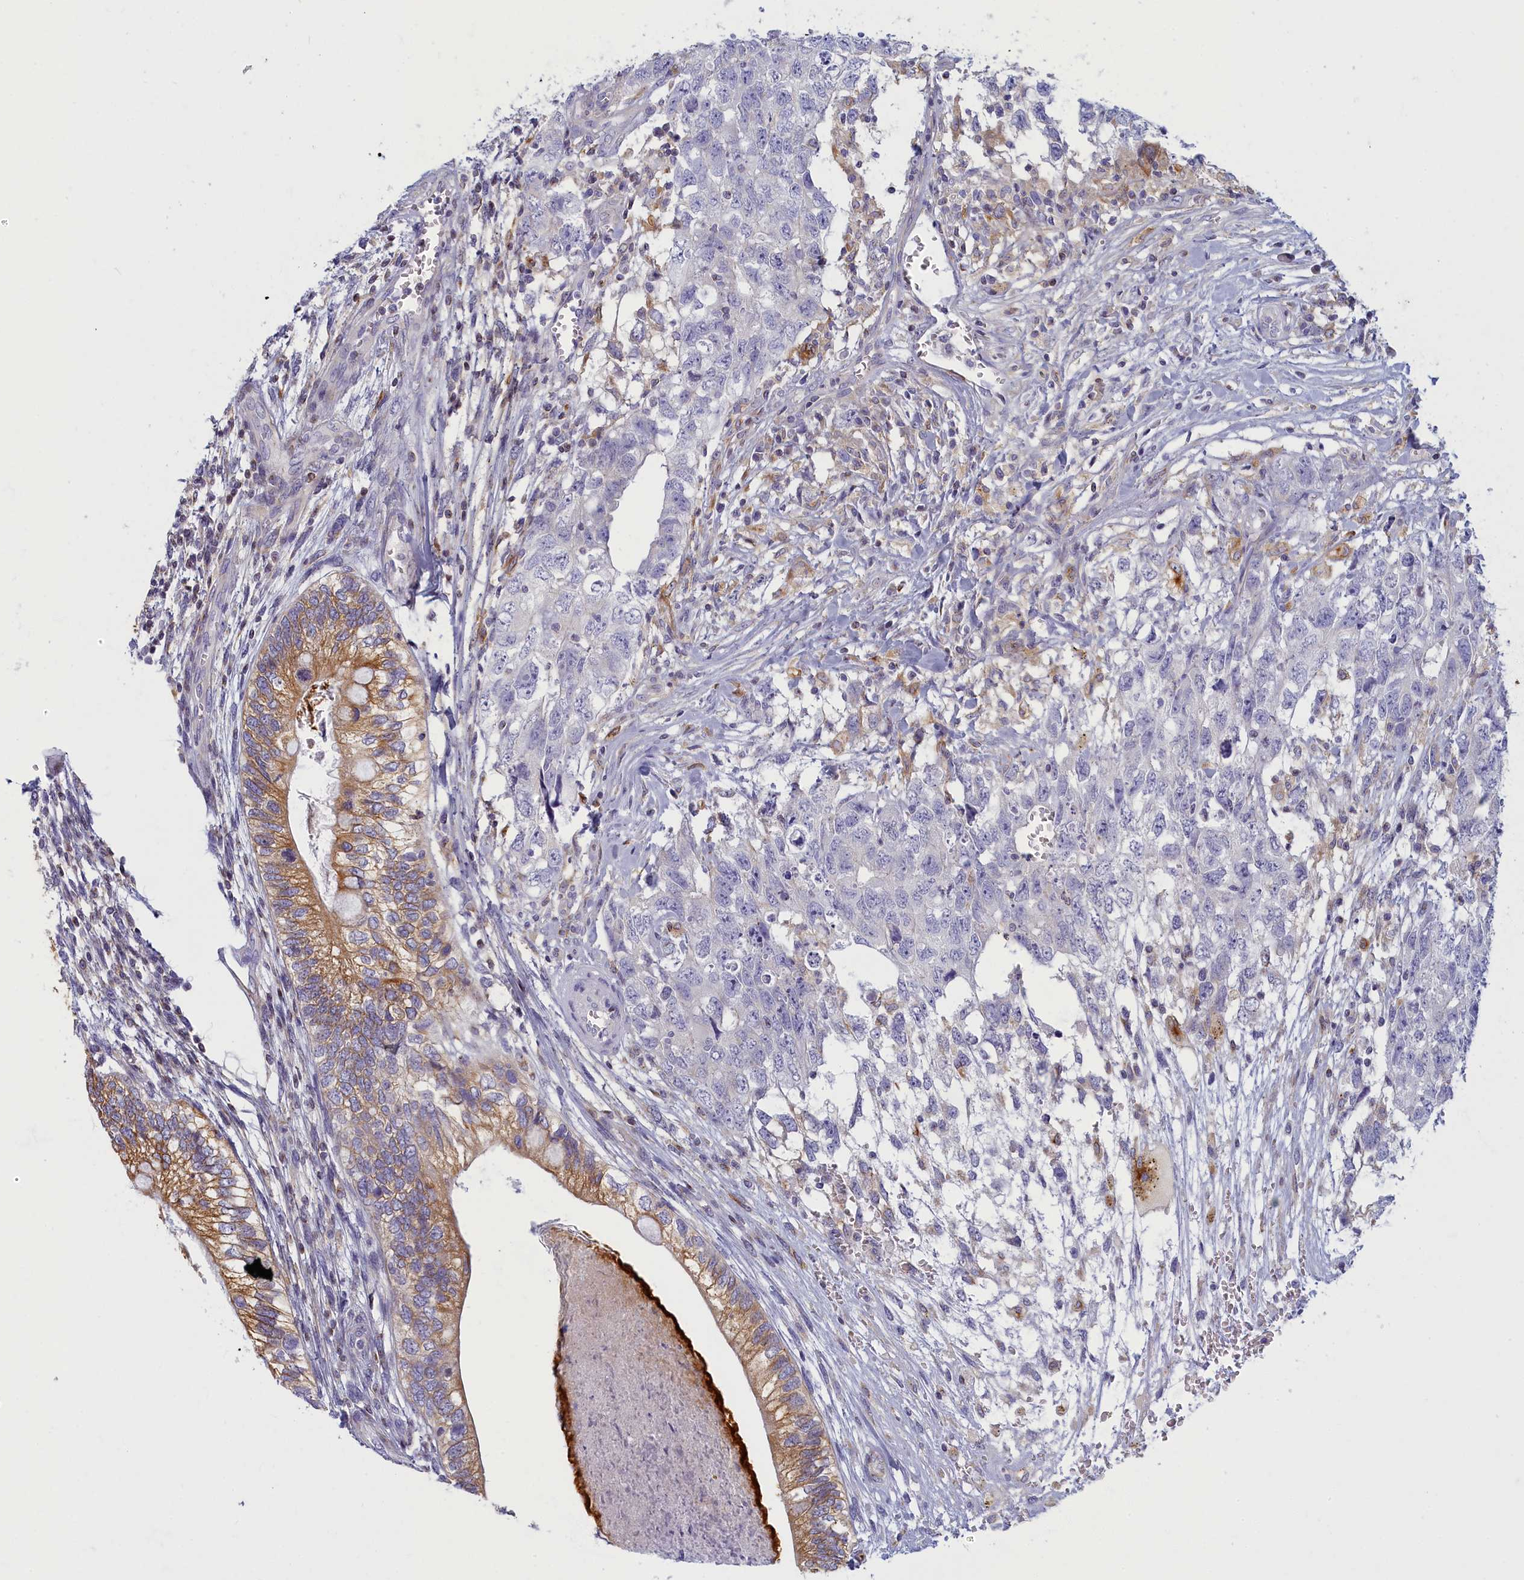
{"staining": {"intensity": "moderate", "quantity": "<25%", "location": "cytoplasmic/membranous"}, "tissue": "testis cancer", "cell_type": "Tumor cells", "image_type": "cancer", "snomed": [{"axis": "morphology", "description": "Seminoma, NOS"}, {"axis": "morphology", "description": "Carcinoma, Embryonal, NOS"}, {"axis": "topography", "description": "Testis"}], "caption": "Approximately <25% of tumor cells in testis embryonal carcinoma show moderate cytoplasmic/membranous protein staining as visualized by brown immunohistochemical staining.", "gene": "NOL10", "patient": {"sex": "male", "age": 29}}